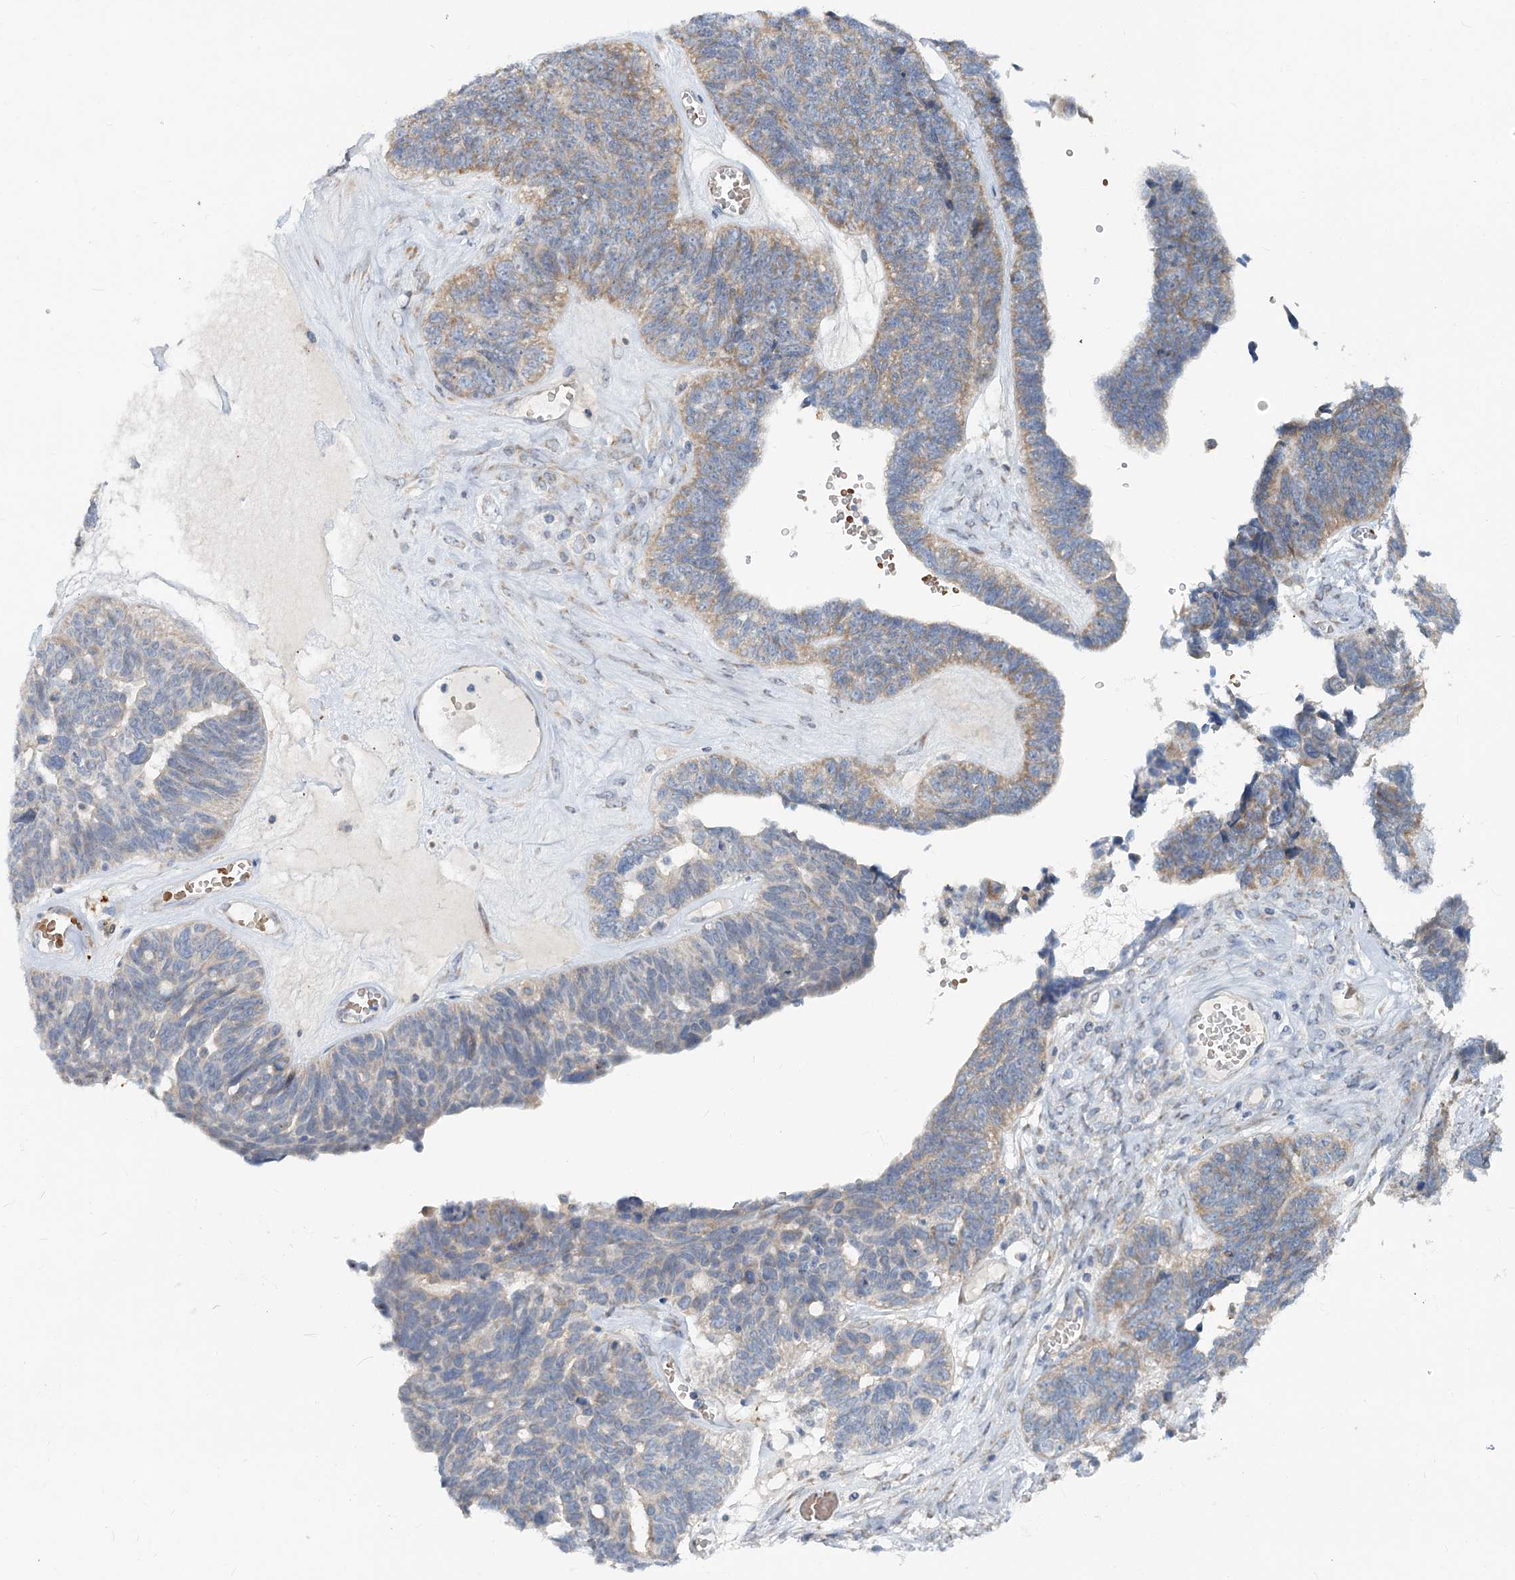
{"staining": {"intensity": "weak", "quantity": "25%-75%", "location": "cytoplasmic/membranous"}, "tissue": "ovarian cancer", "cell_type": "Tumor cells", "image_type": "cancer", "snomed": [{"axis": "morphology", "description": "Cystadenocarcinoma, serous, NOS"}, {"axis": "topography", "description": "Ovary"}], "caption": "This histopathology image shows immunohistochemistry staining of ovarian serous cystadenocarcinoma, with low weak cytoplasmic/membranous expression in approximately 25%-75% of tumor cells.", "gene": "CIB4", "patient": {"sex": "female", "age": 79}}